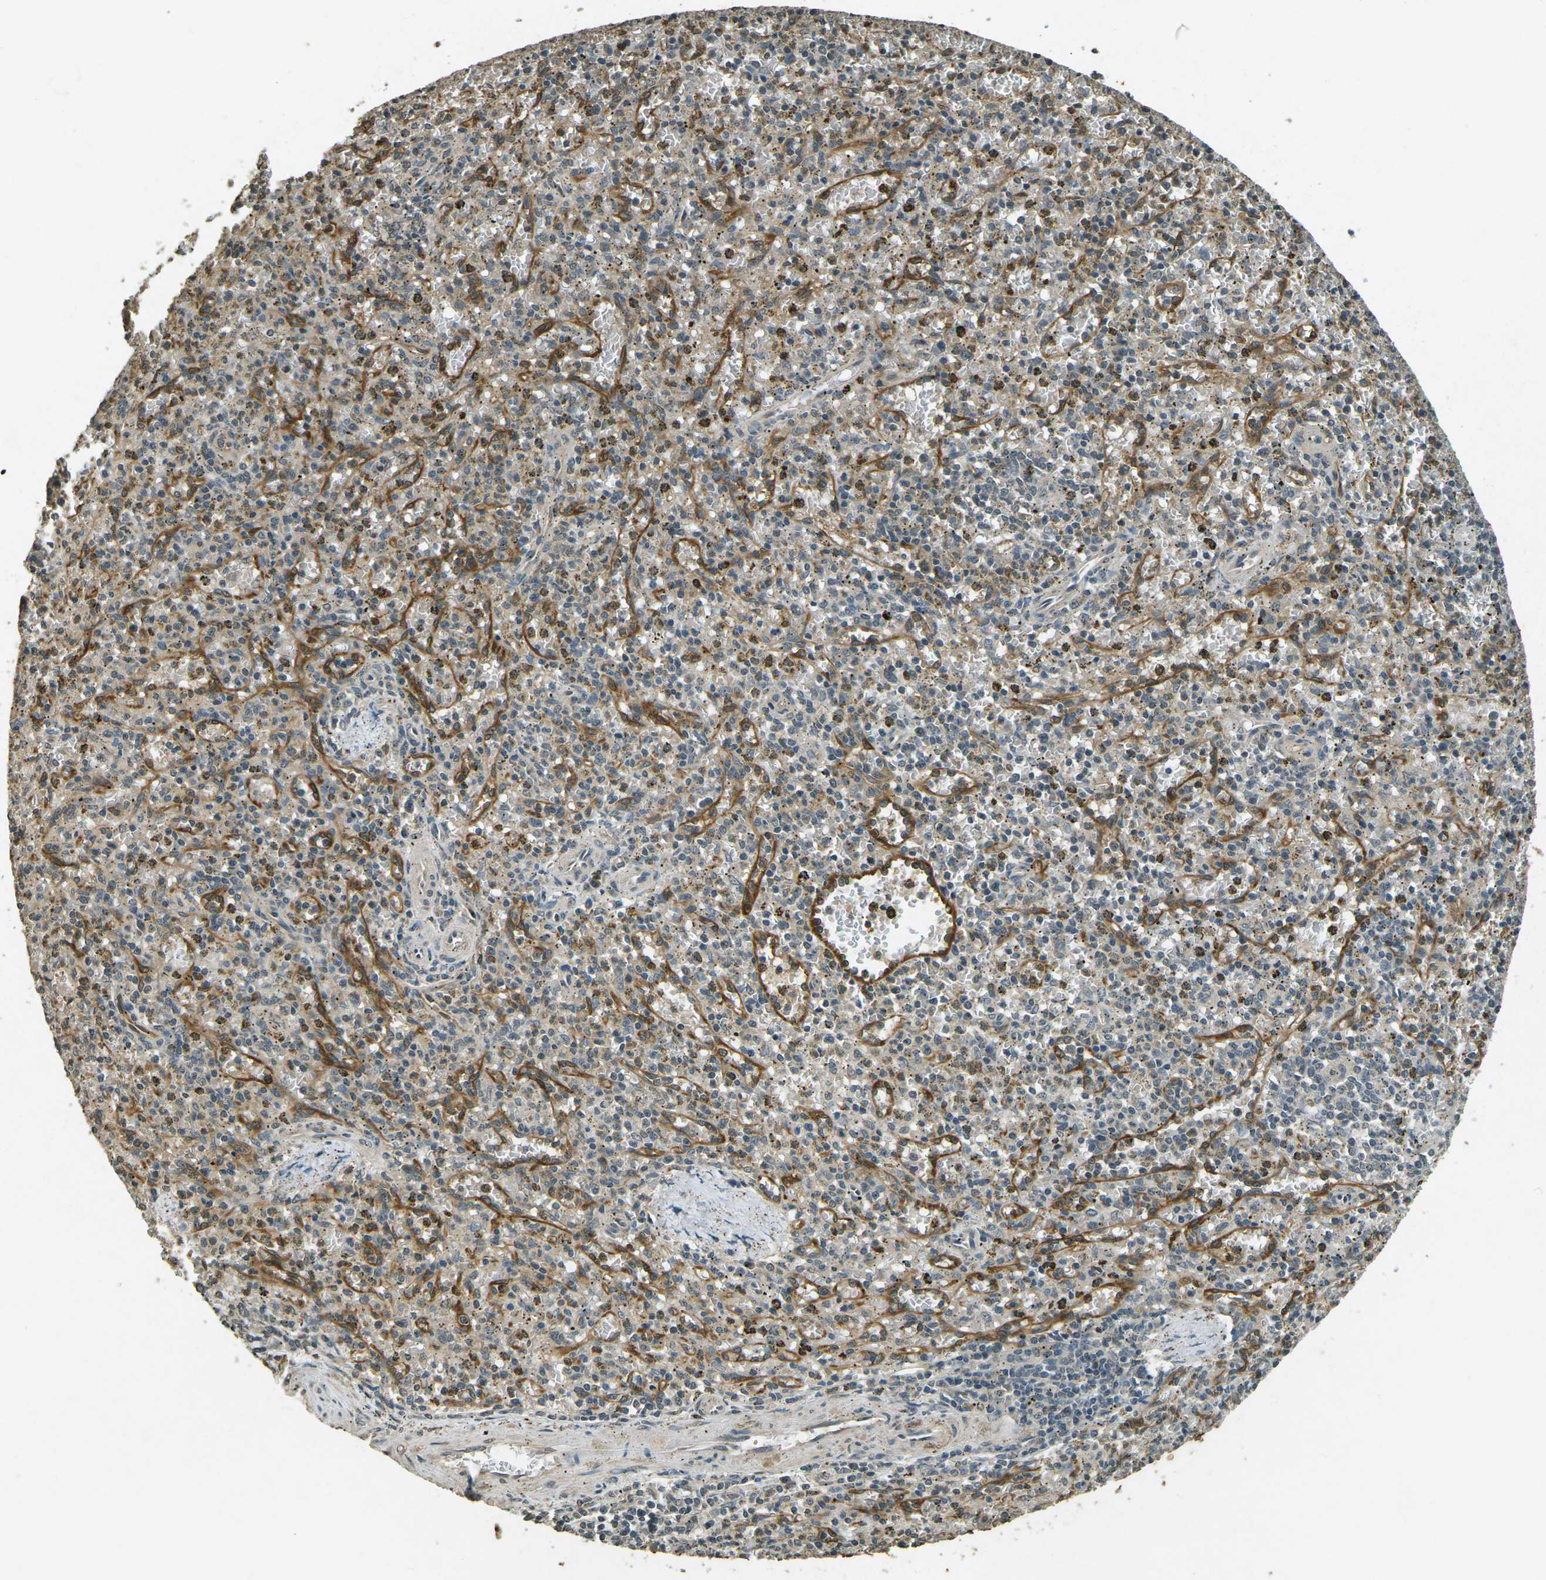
{"staining": {"intensity": "weak", "quantity": "25%-75%", "location": "cytoplasmic/membranous"}, "tissue": "spleen", "cell_type": "Cells in red pulp", "image_type": "normal", "snomed": [{"axis": "morphology", "description": "Normal tissue, NOS"}, {"axis": "topography", "description": "Spleen"}], "caption": "A low amount of weak cytoplasmic/membranous expression is appreciated in approximately 25%-75% of cells in red pulp in normal spleen.", "gene": "PDE2A", "patient": {"sex": "male", "age": 72}}